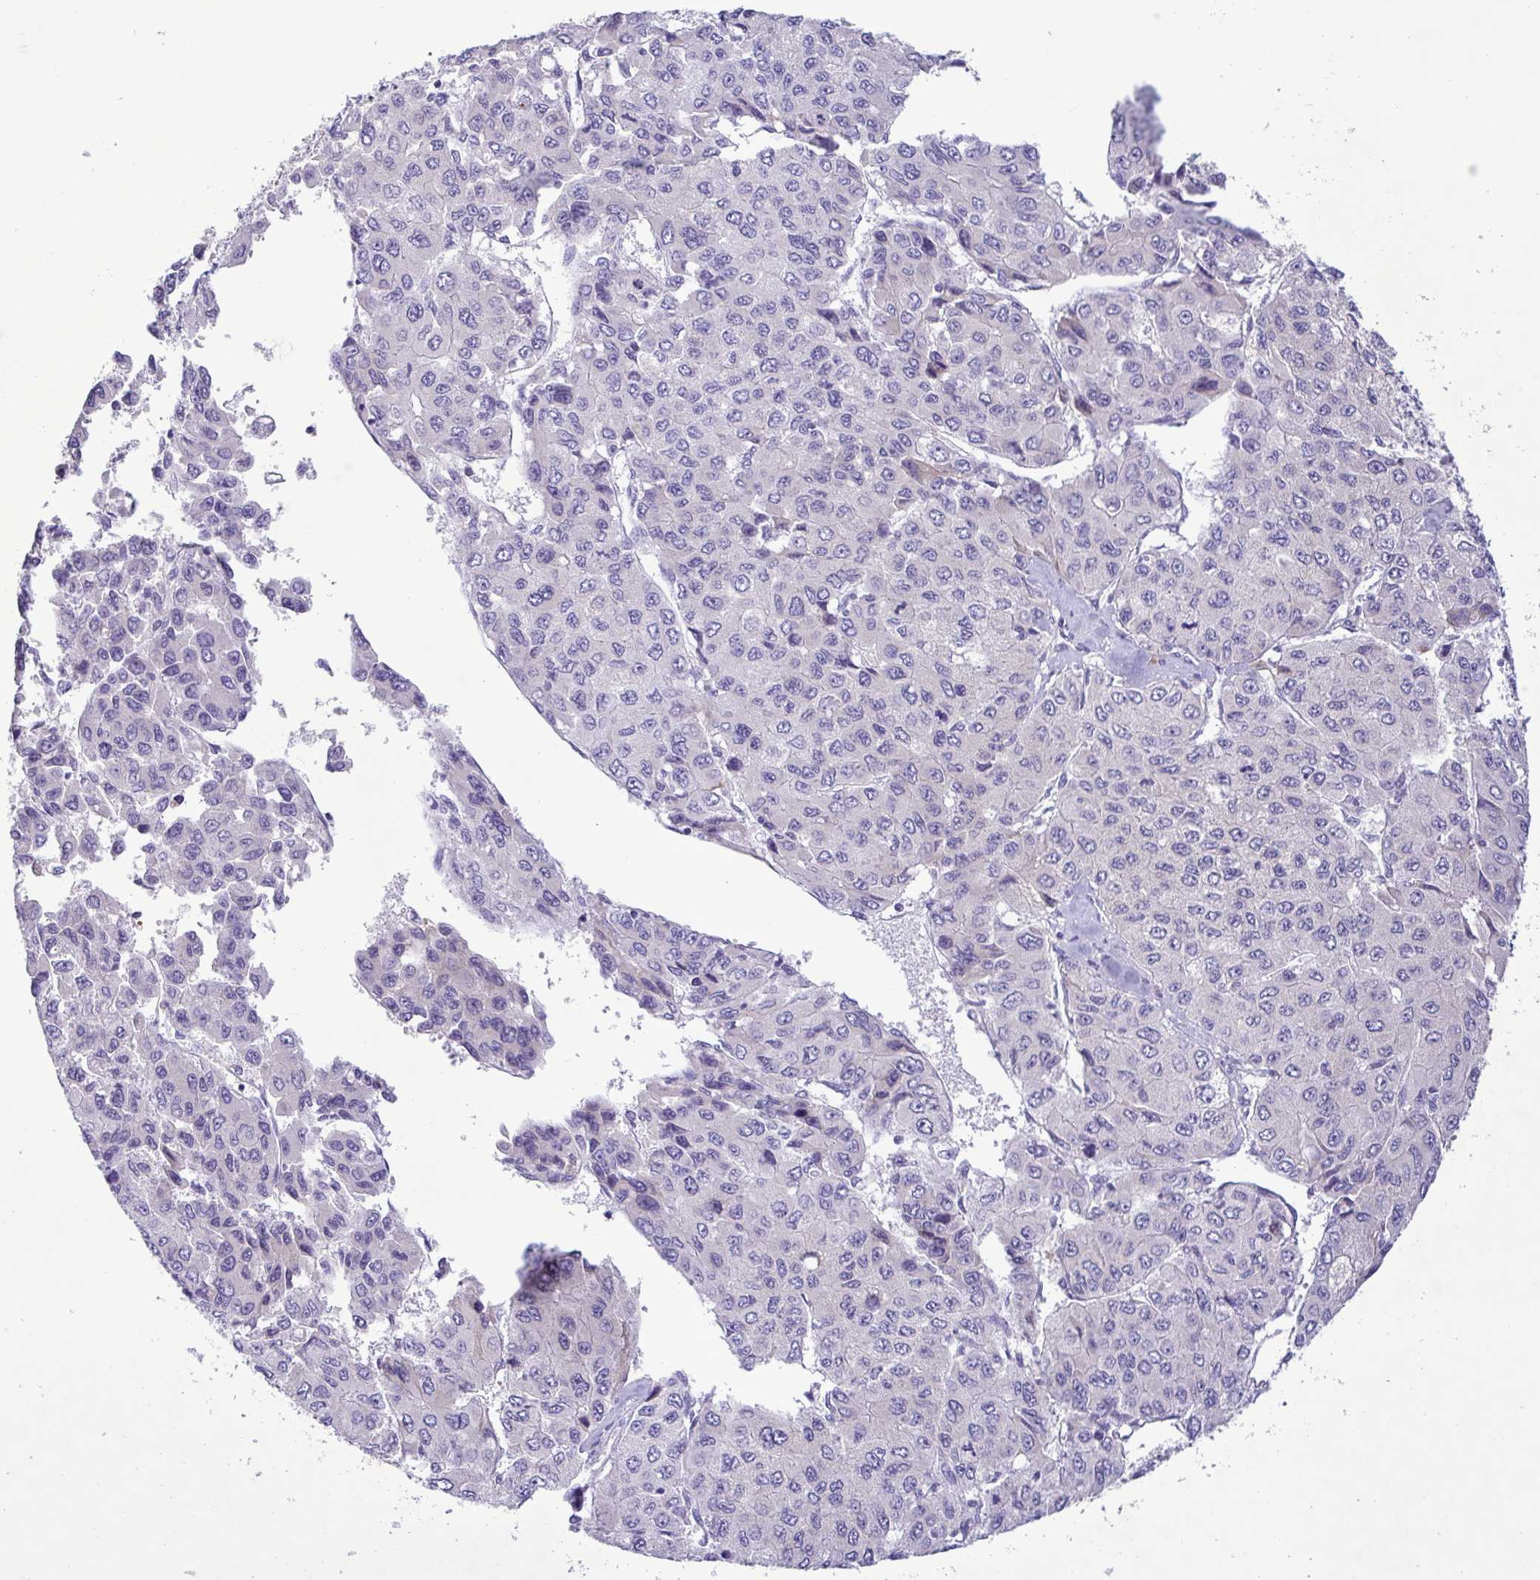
{"staining": {"intensity": "negative", "quantity": "none", "location": "none"}, "tissue": "liver cancer", "cell_type": "Tumor cells", "image_type": "cancer", "snomed": [{"axis": "morphology", "description": "Carcinoma, Hepatocellular, NOS"}, {"axis": "topography", "description": "Liver"}], "caption": "Hepatocellular carcinoma (liver) stained for a protein using IHC shows no staining tumor cells.", "gene": "FAM86B1", "patient": {"sex": "female", "age": 66}}